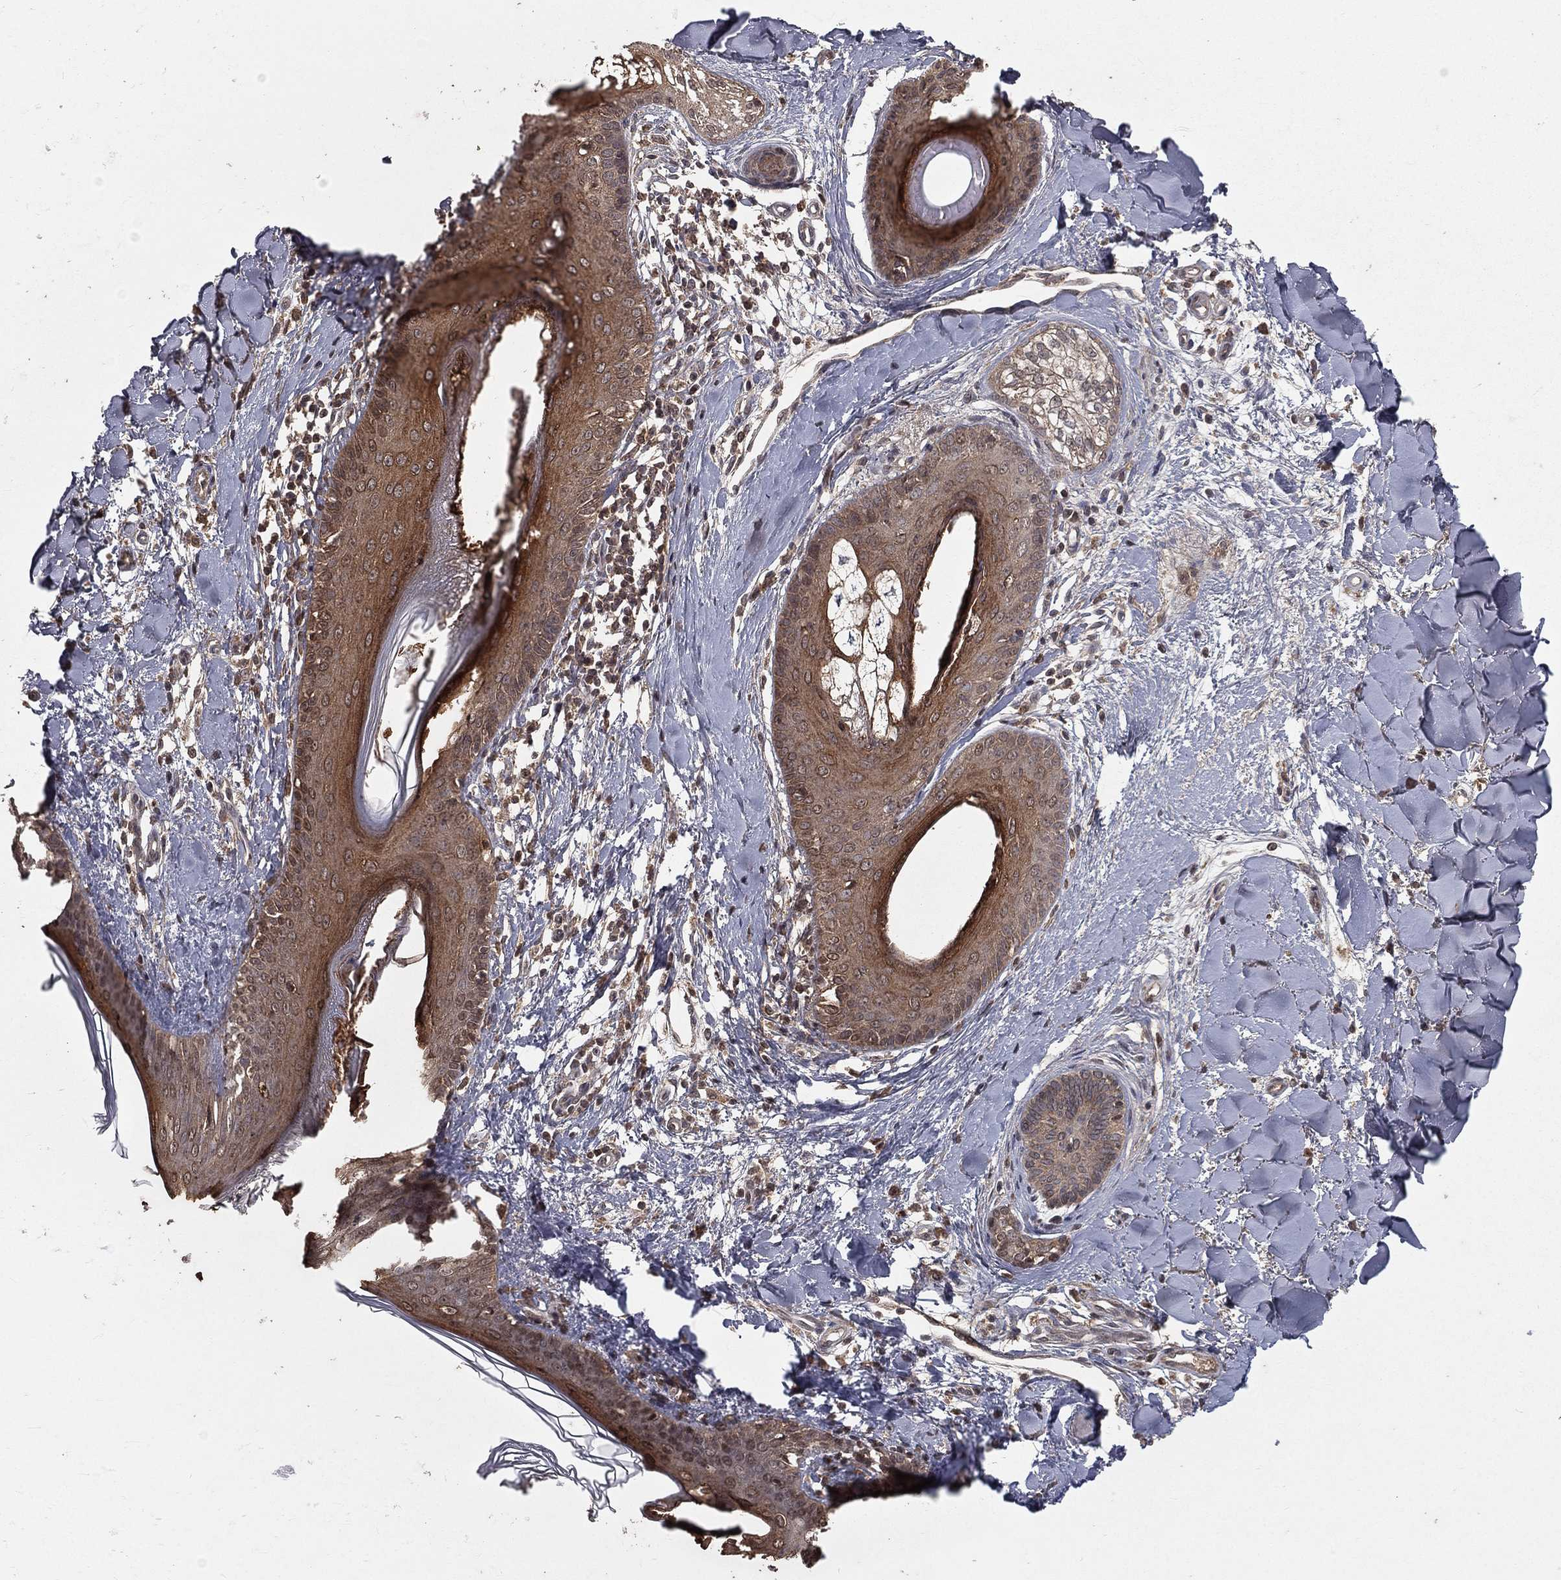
{"staining": {"intensity": "negative", "quantity": "none", "location": "none"}, "tissue": "skin", "cell_type": "Fibroblasts", "image_type": "normal", "snomed": [{"axis": "morphology", "description": "Normal tissue, NOS"}, {"axis": "morphology", "description": "Malignant melanoma, NOS"}, {"axis": "topography", "description": "Skin"}], "caption": "An immunohistochemistry image of unremarkable skin is shown. There is no staining in fibroblasts of skin. Nuclei are stained in blue.", "gene": "ZDHHC15", "patient": {"sex": "female", "age": 34}}